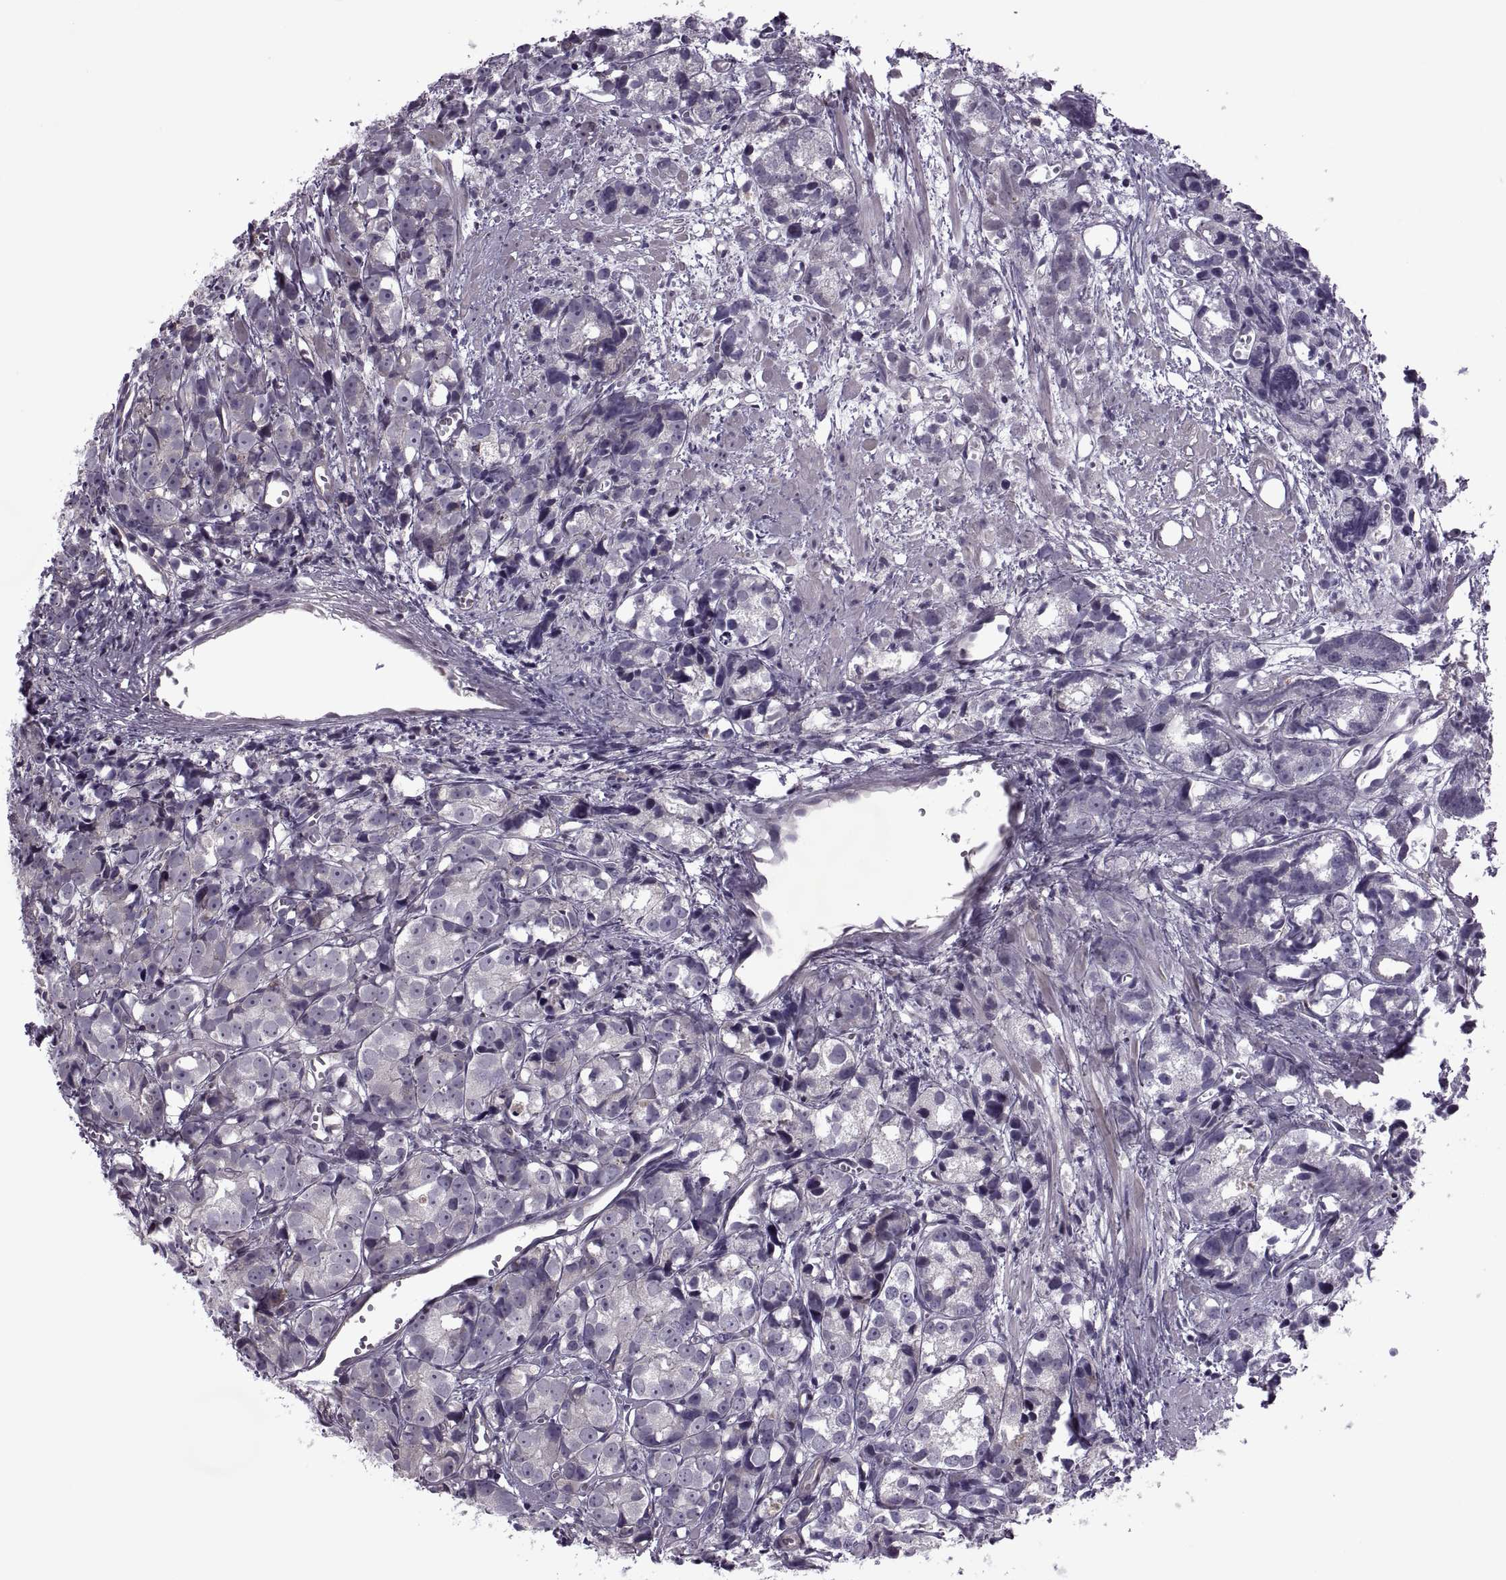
{"staining": {"intensity": "negative", "quantity": "none", "location": "none"}, "tissue": "prostate cancer", "cell_type": "Tumor cells", "image_type": "cancer", "snomed": [{"axis": "morphology", "description": "Adenocarcinoma, High grade"}, {"axis": "topography", "description": "Prostate"}], "caption": "An immunohistochemistry image of adenocarcinoma (high-grade) (prostate) is shown. There is no staining in tumor cells of adenocarcinoma (high-grade) (prostate).", "gene": "ODF3", "patient": {"sex": "male", "age": 77}}